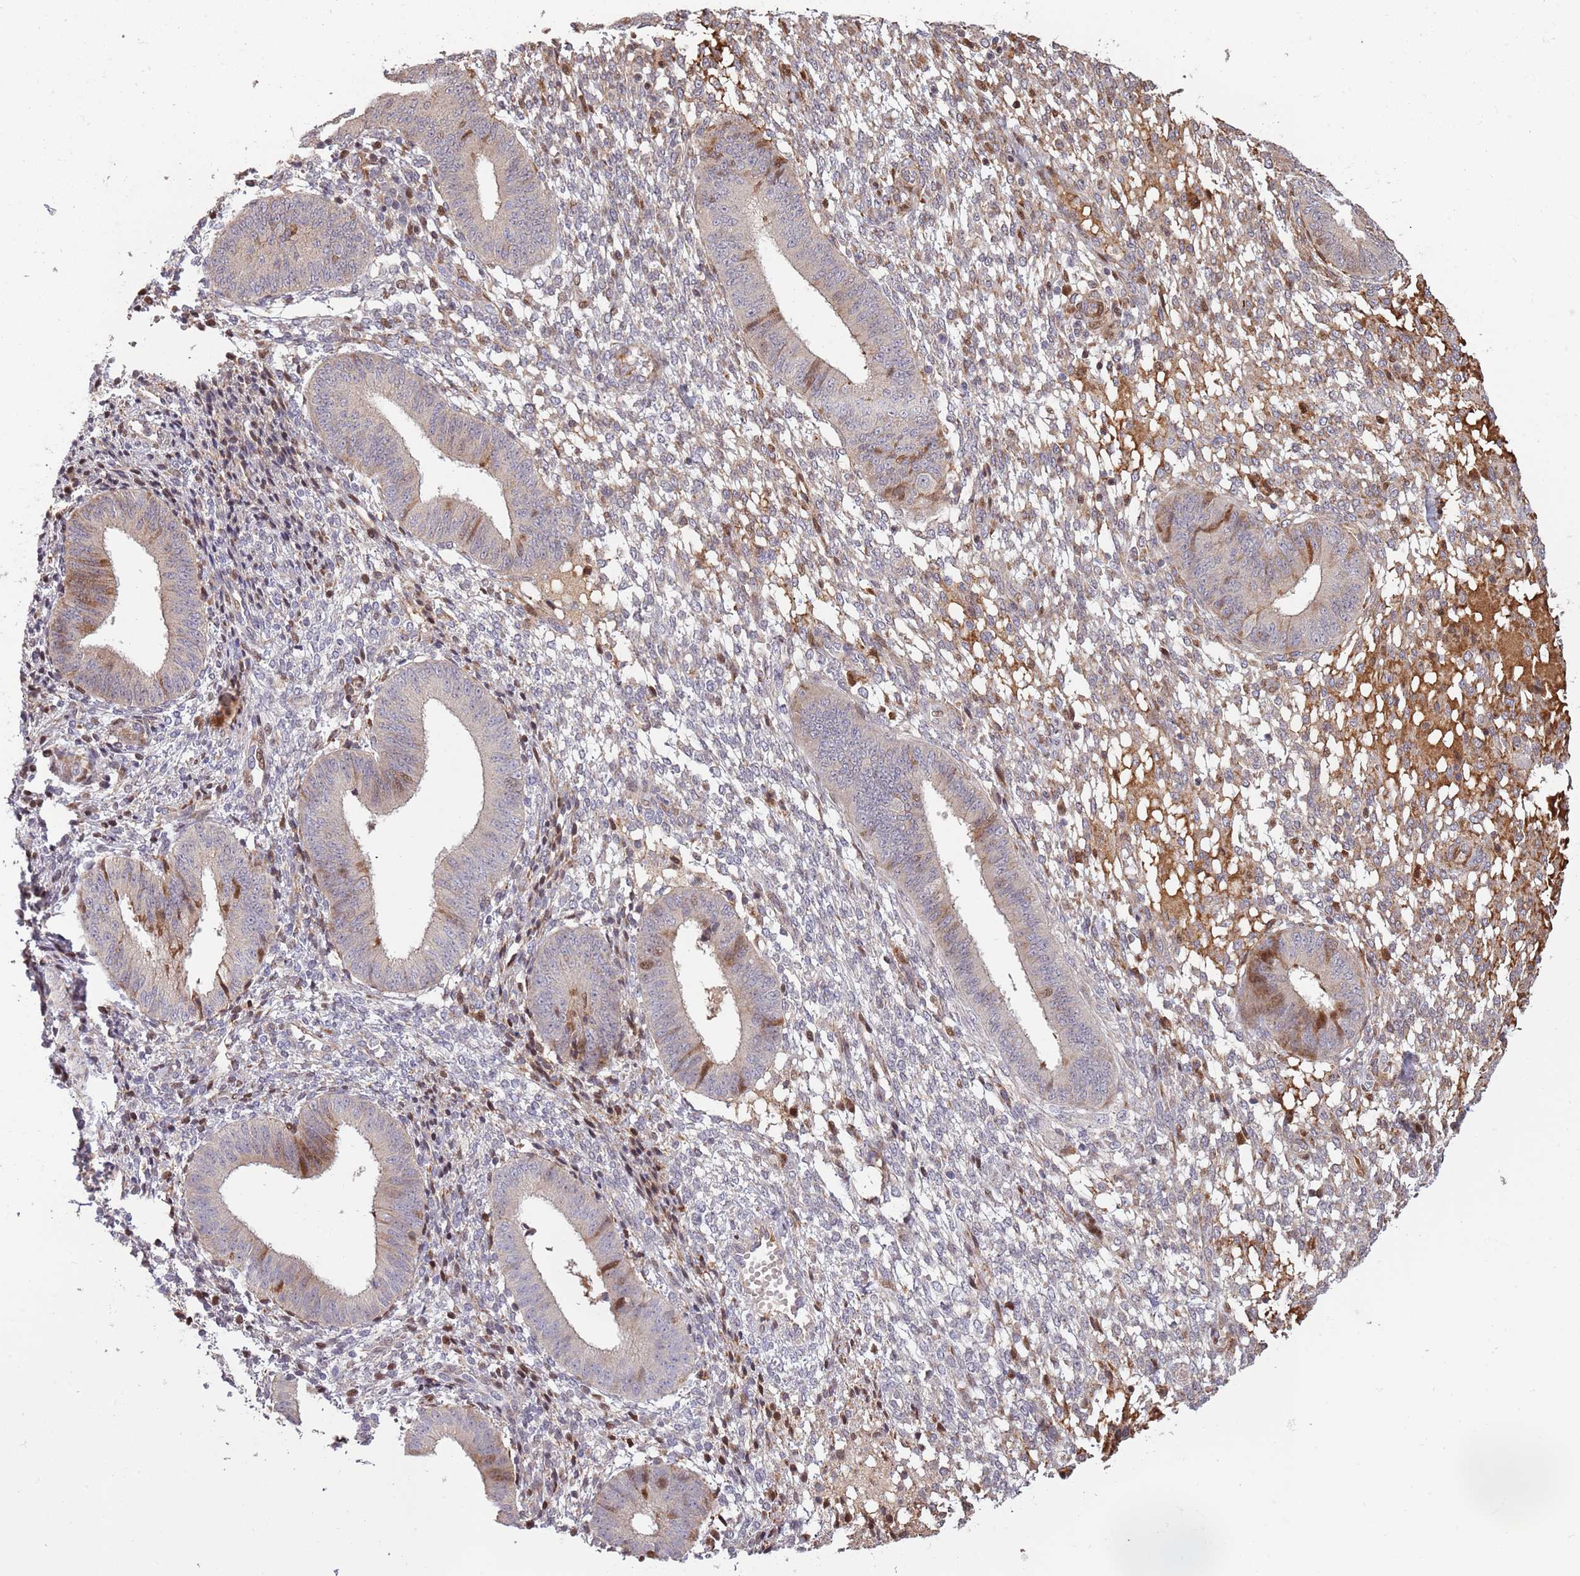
{"staining": {"intensity": "moderate", "quantity": "<25%", "location": "cytoplasmic/membranous"}, "tissue": "endometrium", "cell_type": "Cells in endometrial stroma", "image_type": "normal", "snomed": [{"axis": "morphology", "description": "Normal tissue, NOS"}, {"axis": "topography", "description": "Endometrium"}], "caption": "Approximately <25% of cells in endometrial stroma in normal human endometrium display moderate cytoplasmic/membranous protein expression as visualized by brown immunohistochemical staining.", "gene": "SYNDIG1L", "patient": {"sex": "female", "age": 49}}